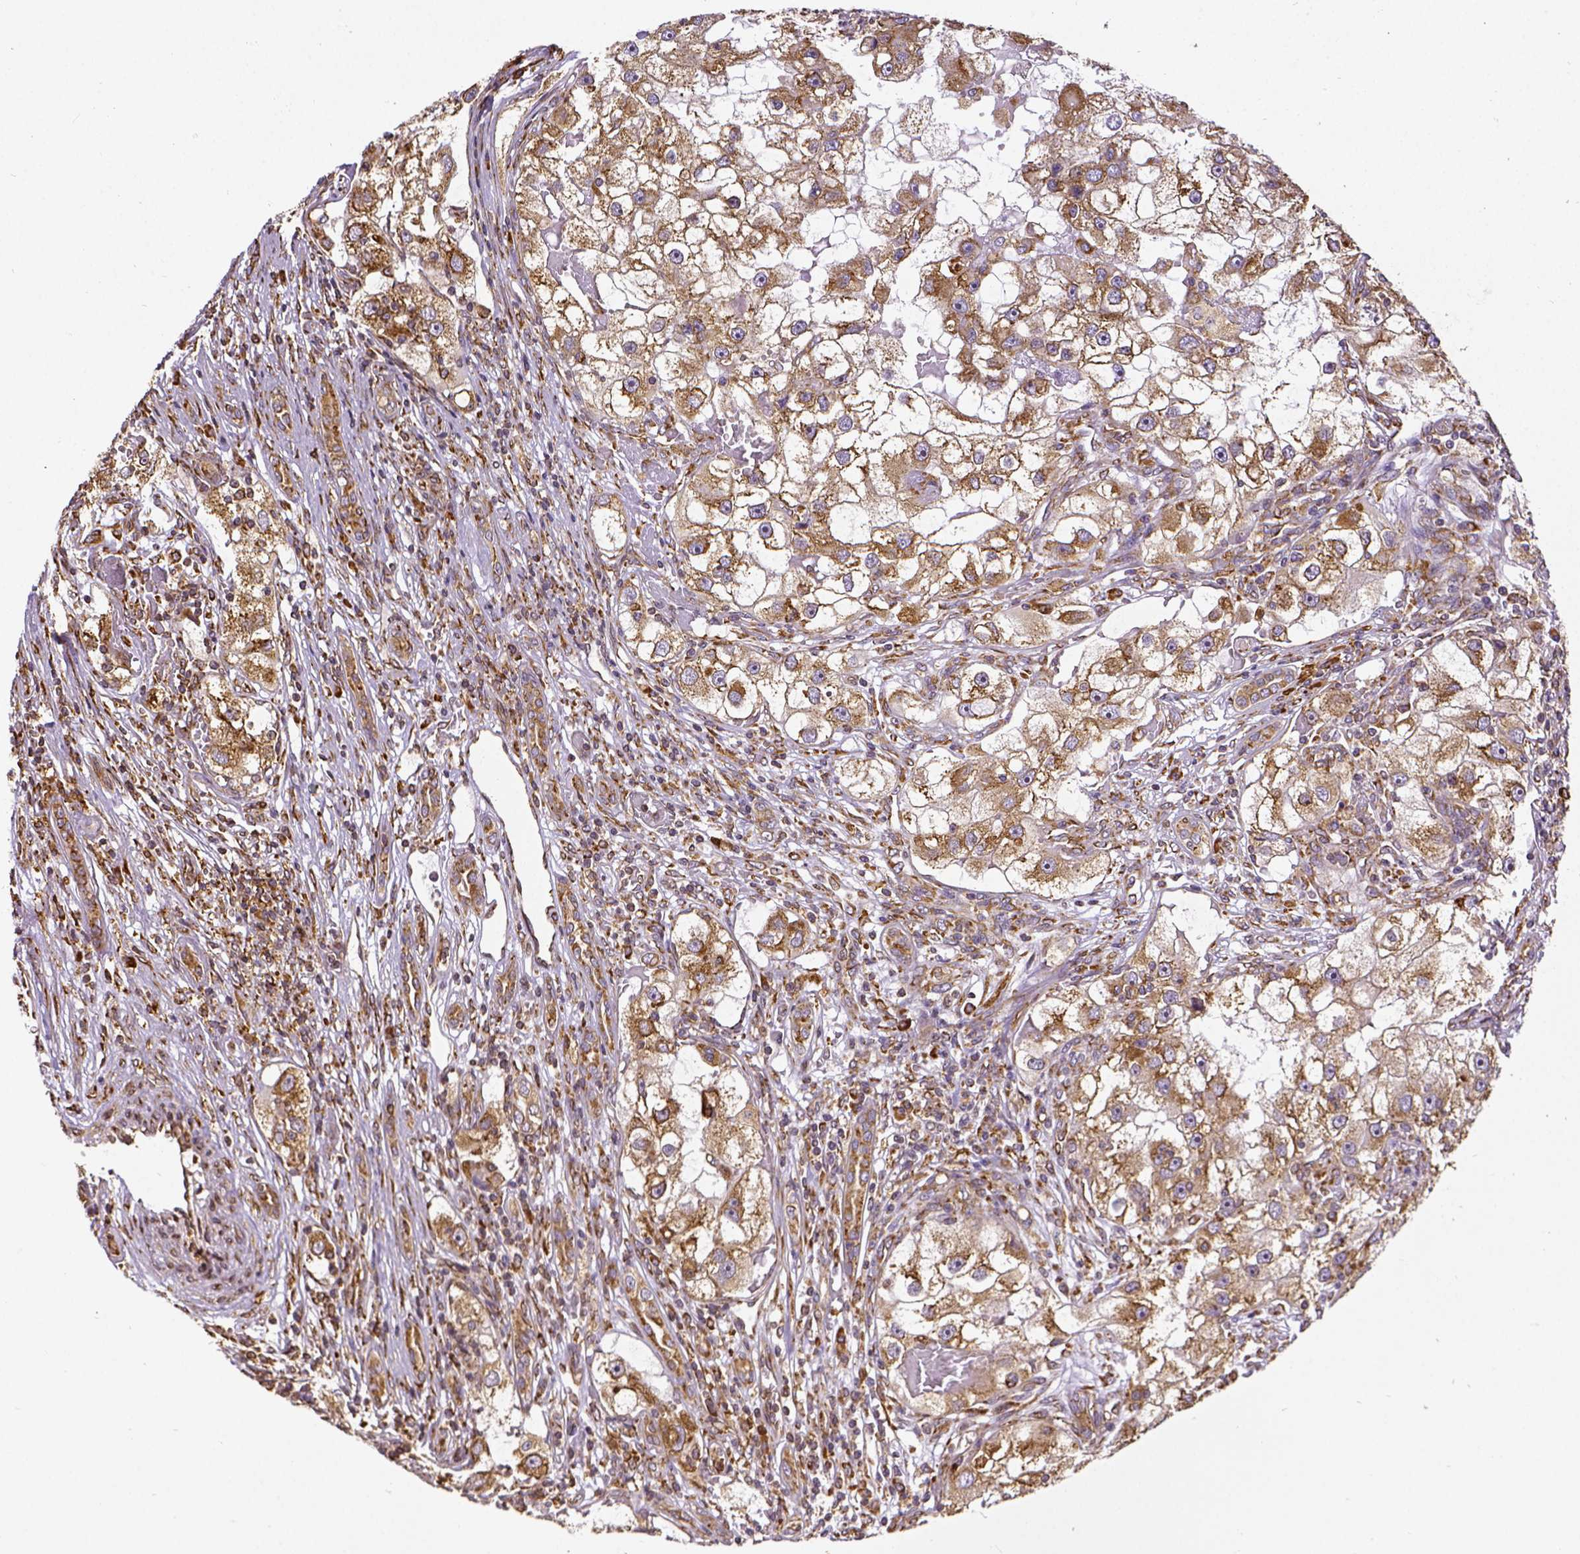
{"staining": {"intensity": "moderate", "quantity": ">75%", "location": "cytoplasmic/membranous"}, "tissue": "renal cancer", "cell_type": "Tumor cells", "image_type": "cancer", "snomed": [{"axis": "morphology", "description": "Adenocarcinoma, NOS"}, {"axis": "topography", "description": "Kidney"}], "caption": "Renal cancer (adenocarcinoma) stained with IHC displays moderate cytoplasmic/membranous expression in about >75% of tumor cells.", "gene": "MTDH", "patient": {"sex": "male", "age": 63}}